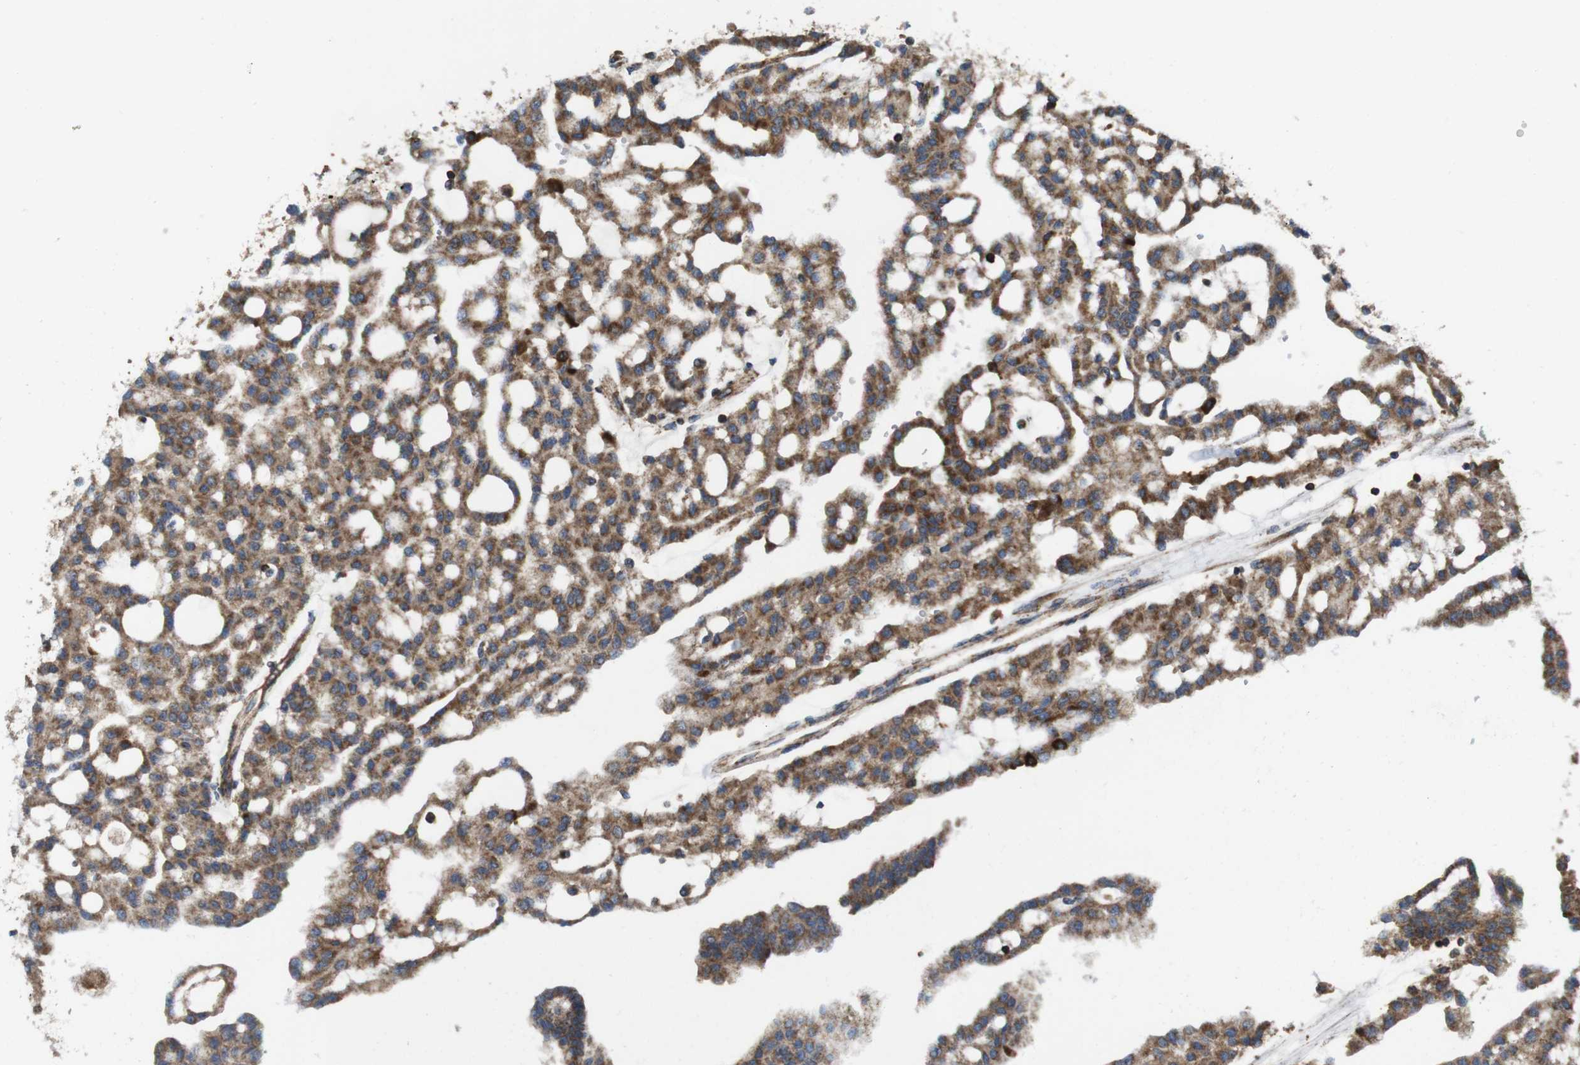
{"staining": {"intensity": "strong", "quantity": "25%-75%", "location": "cytoplasmic/membranous"}, "tissue": "renal cancer", "cell_type": "Tumor cells", "image_type": "cancer", "snomed": [{"axis": "morphology", "description": "Adenocarcinoma, NOS"}, {"axis": "topography", "description": "Kidney"}], "caption": "DAB immunohistochemical staining of human adenocarcinoma (renal) exhibits strong cytoplasmic/membranous protein staining in about 25%-75% of tumor cells. (Stains: DAB (3,3'-diaminobenzidine) in brown, nuclei in blue, Microscopy: brightfield microscopy at high magnification).", "gene": "HK1", "patient": {"sex": "male", "age": 63}}